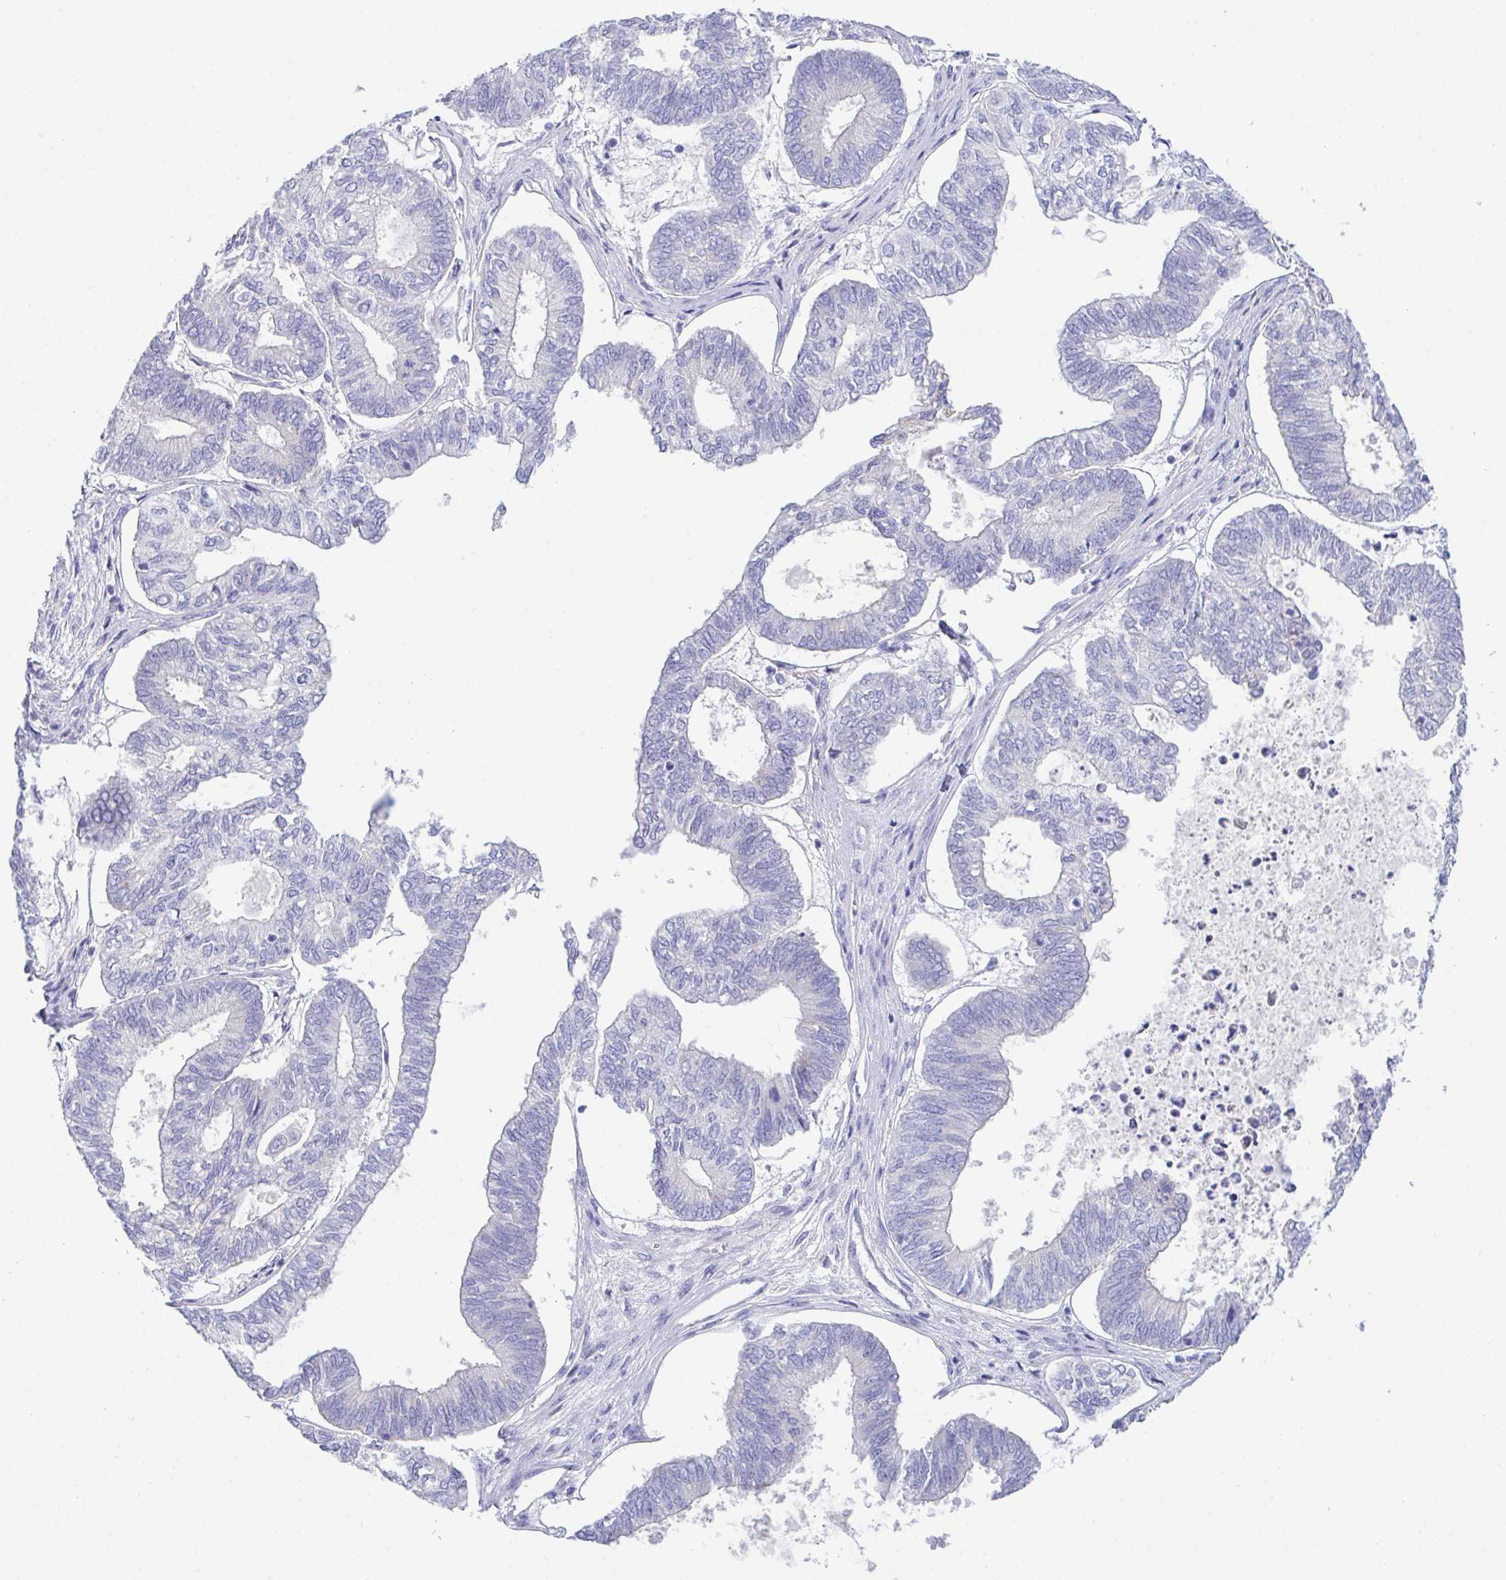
{"staining": {"intensity": "weak", "quantity": "<25%", "location": "cytoplasmic/membranous"}, "tissue": "ovarian cancer", "cell_type": "Tumor cells", "image_type": "cancer", "snomed": [{"axis": "morphology", "description": "Carcinoma, endometroid"}, {"axis": "topography", "description": "Ovary"}], "caption": "Immunohistochemistry photomicrograph of endometroid carcinoma (ovarian) stained for a protein (brown), which exhibits no expression in tumor cells. (Stains: DAB (3,3'-diaminobenzidine) immunohistochemistry (IHC) with hematoxylin counter stain, Microscopy: brightfield microscopy at high magnification).", "gene": "TMEM106B", "patient": {"sex": "female", "age": 64}}